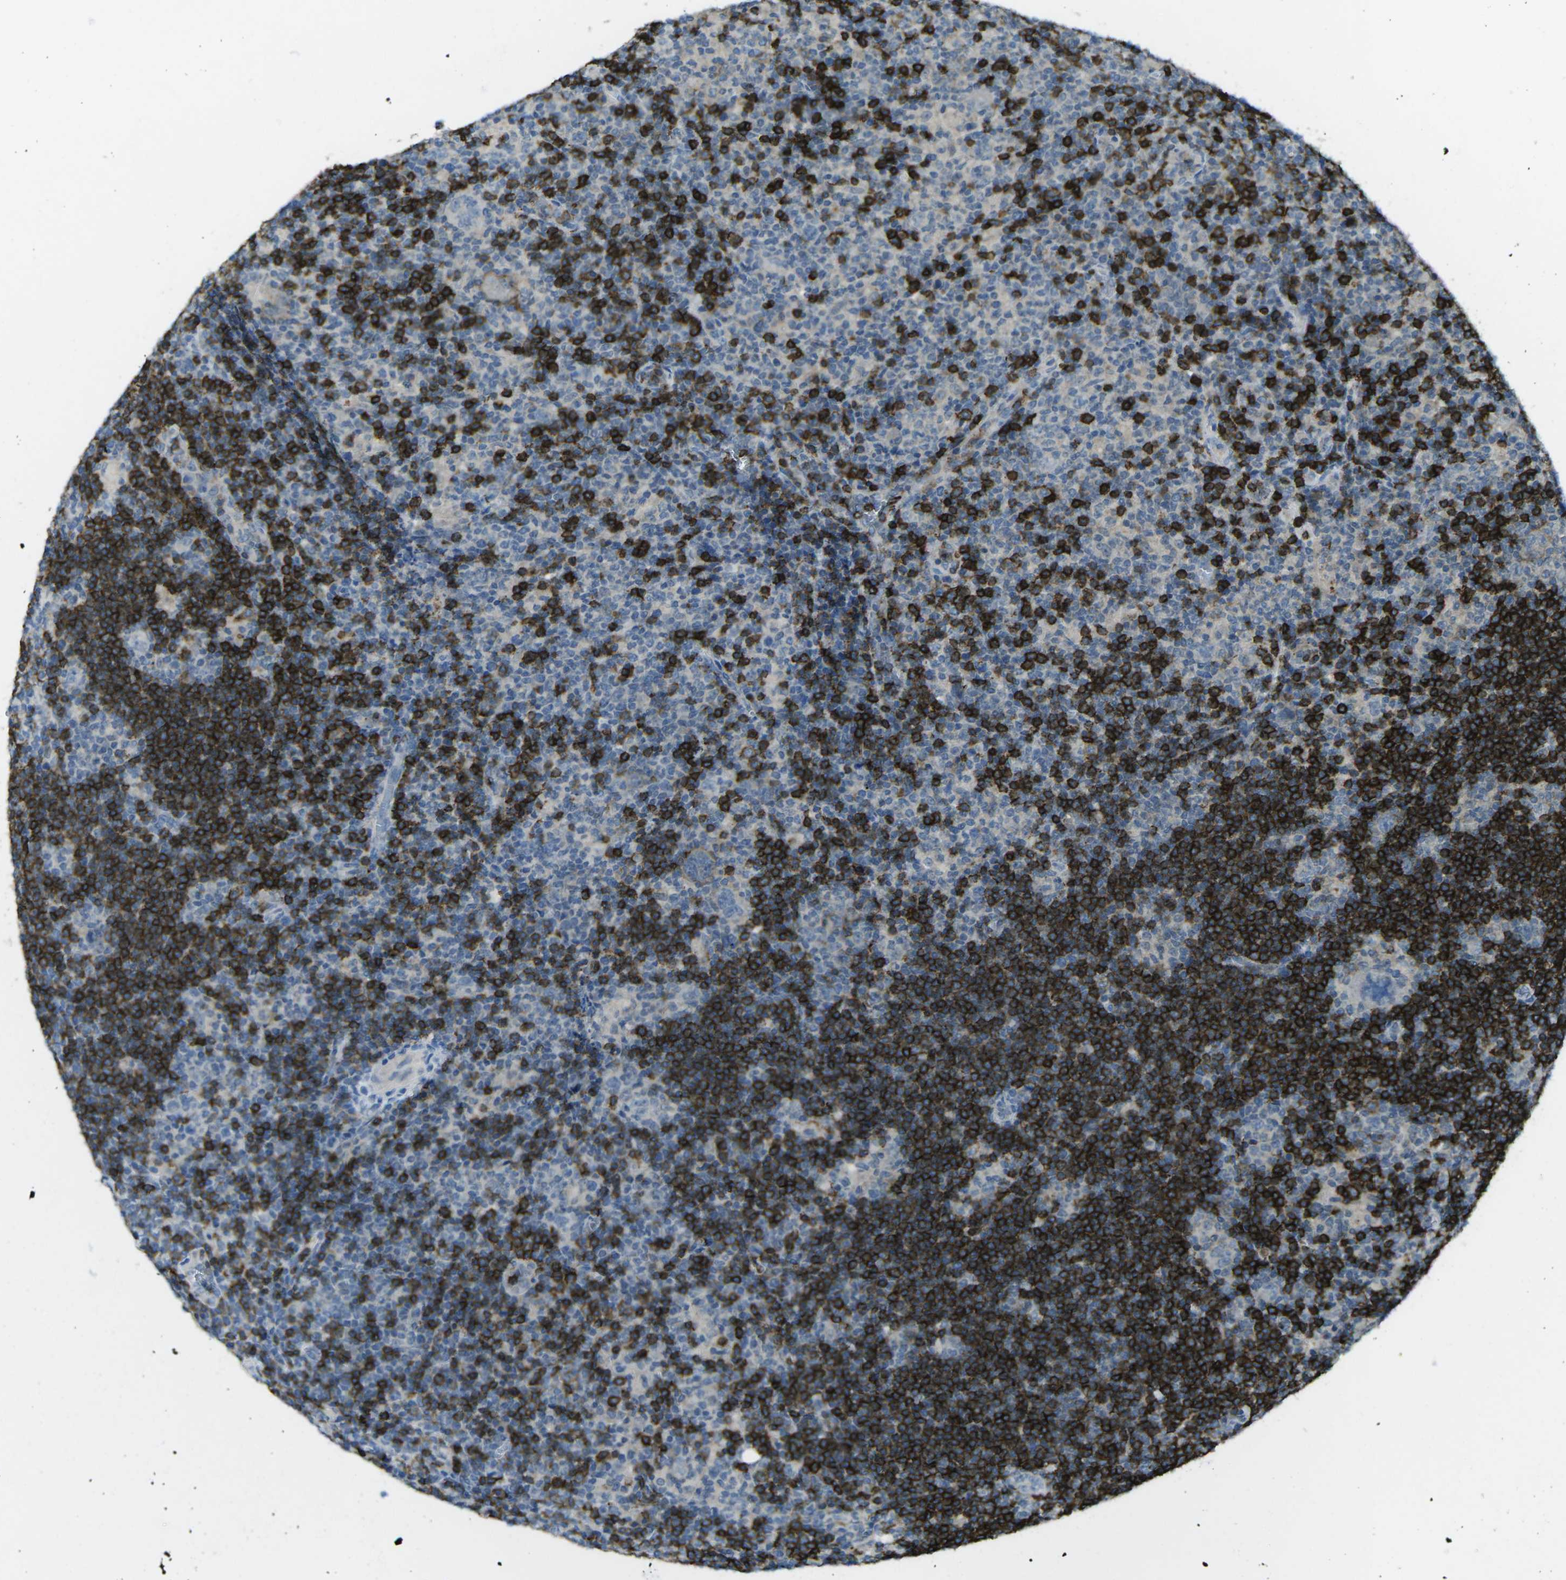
{"staining": {"intensity": "negative", "quantity": "none", "location": "none"}, "tissue": "lymphoma", "cell_type": "Tumor cells", "image_type": "cancer", "snomed": [{"axis": "morphology", "description": "Hodgkin's disease, NOS"}, {"axis": "topography", "description": "Lymph node"}], "caption": "Lymphoma was stained to show a protein in brown. There is no significant expression in tumor cells. (DAB (3,3'-diaminobenzidine) IHC visualized using brightfield microscopy, high magnification).", "gene": "CD19", "patient": {"sex": "female", "age": 57}}